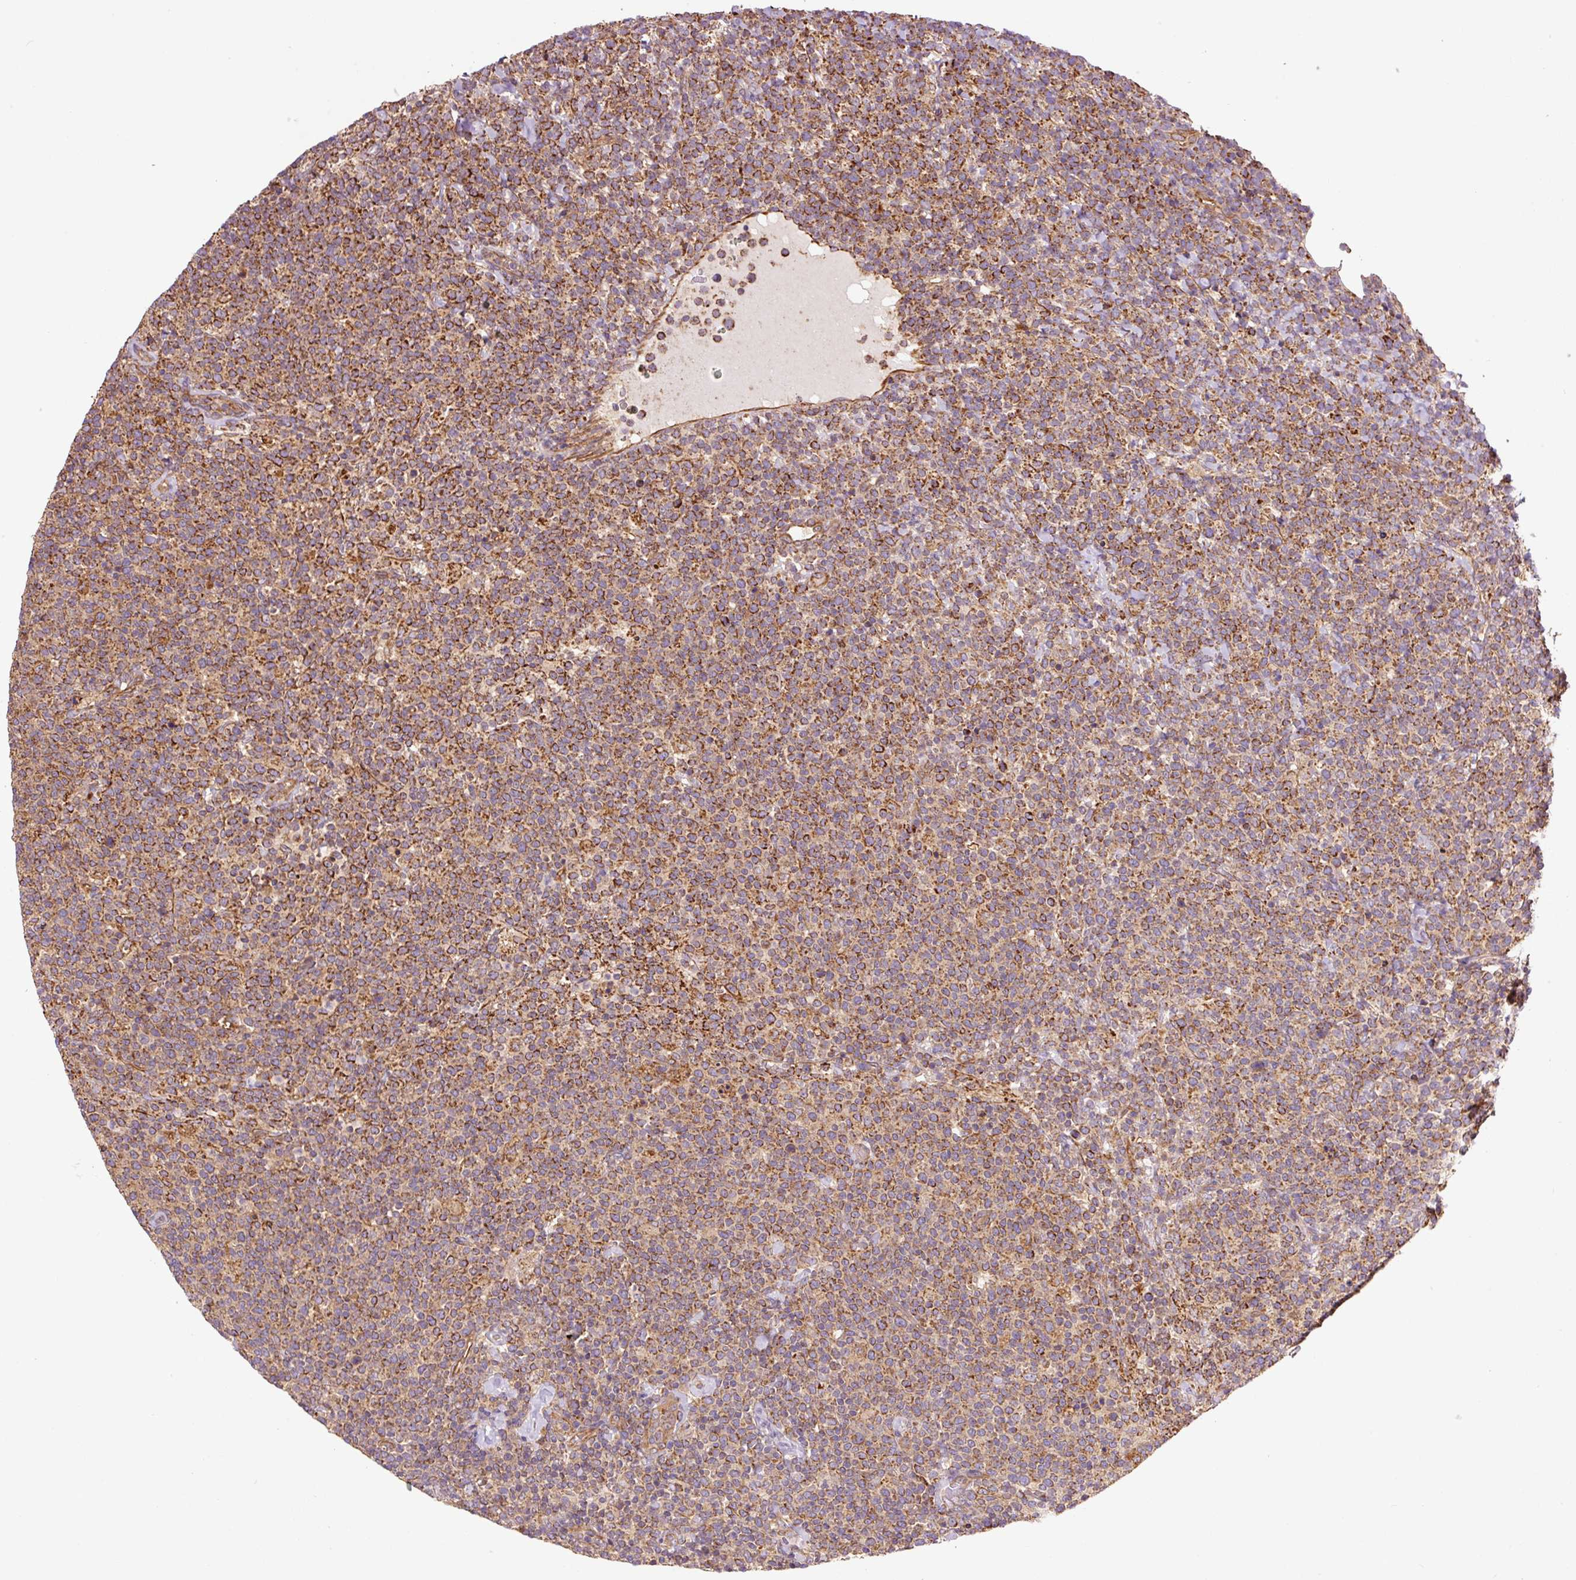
{"staining": {"intensity": "moderate", "quantity": ">75%", "location": "cytoplasmic/membranous"}, "tissue": "lymphoma", "cell_type": "Tumor cells", "image_type": "cancer", "snomed": [{"axis": "morphology", "description": "Malignant lymphoma, non-Hodgkin's type, High grade"}, {"axis": "topography", "description": "Lymph node"}], "caption": "Immunohistochemistry photomicrograph of neoplastic tissue: human malignant lymphoma, non-Hodgkin's type (high-grade) stained using immunohistochemistry reveals medium levels of moderate protein expression localized specifically in the cytoplasmic/membranous of tumor cells, appearing as a cytoplasmic/membranous brown color.", "gene": "PCK2", "patient": {"sex": "male", "age": 61}}